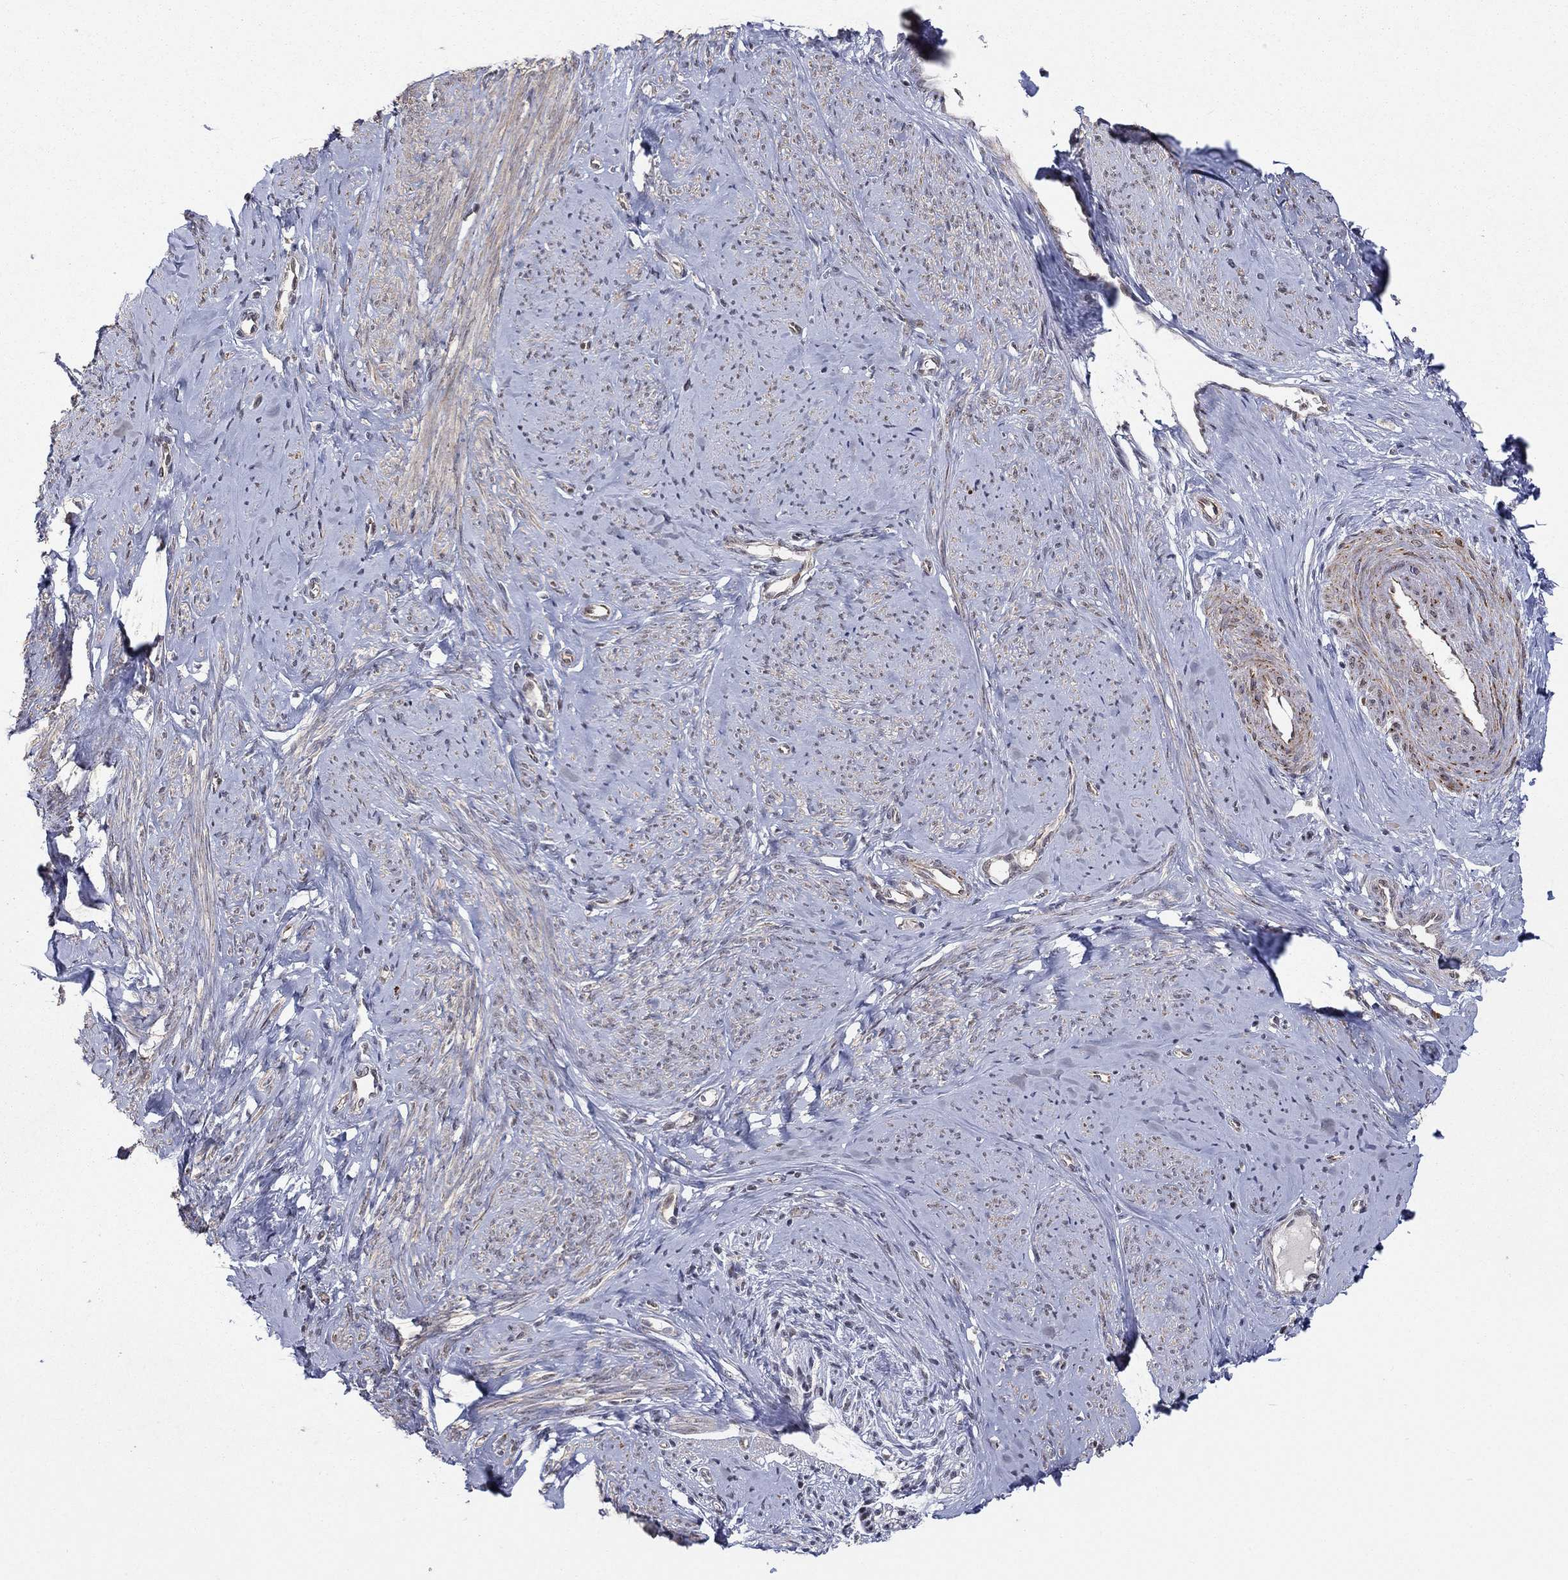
{"staining": {"intensity": "negative", "quantity": "none", "location": "none"}, "tissue": "smooth muscle", "cell_type": "Smooth muscle cells", "image_type": "normal", "snomed": [{"axis": "morphology", "description": "Normal tissue, NOS"}, {"axis": "topography", "description": "Smooth muscle"}], "caption": "Photomicrograph shows no significant protein positivity in smooth muscle cells of unremarkable smooth muscle.", "gene": "ZNF395", "patient": {"sex": "female", "age": 48}}